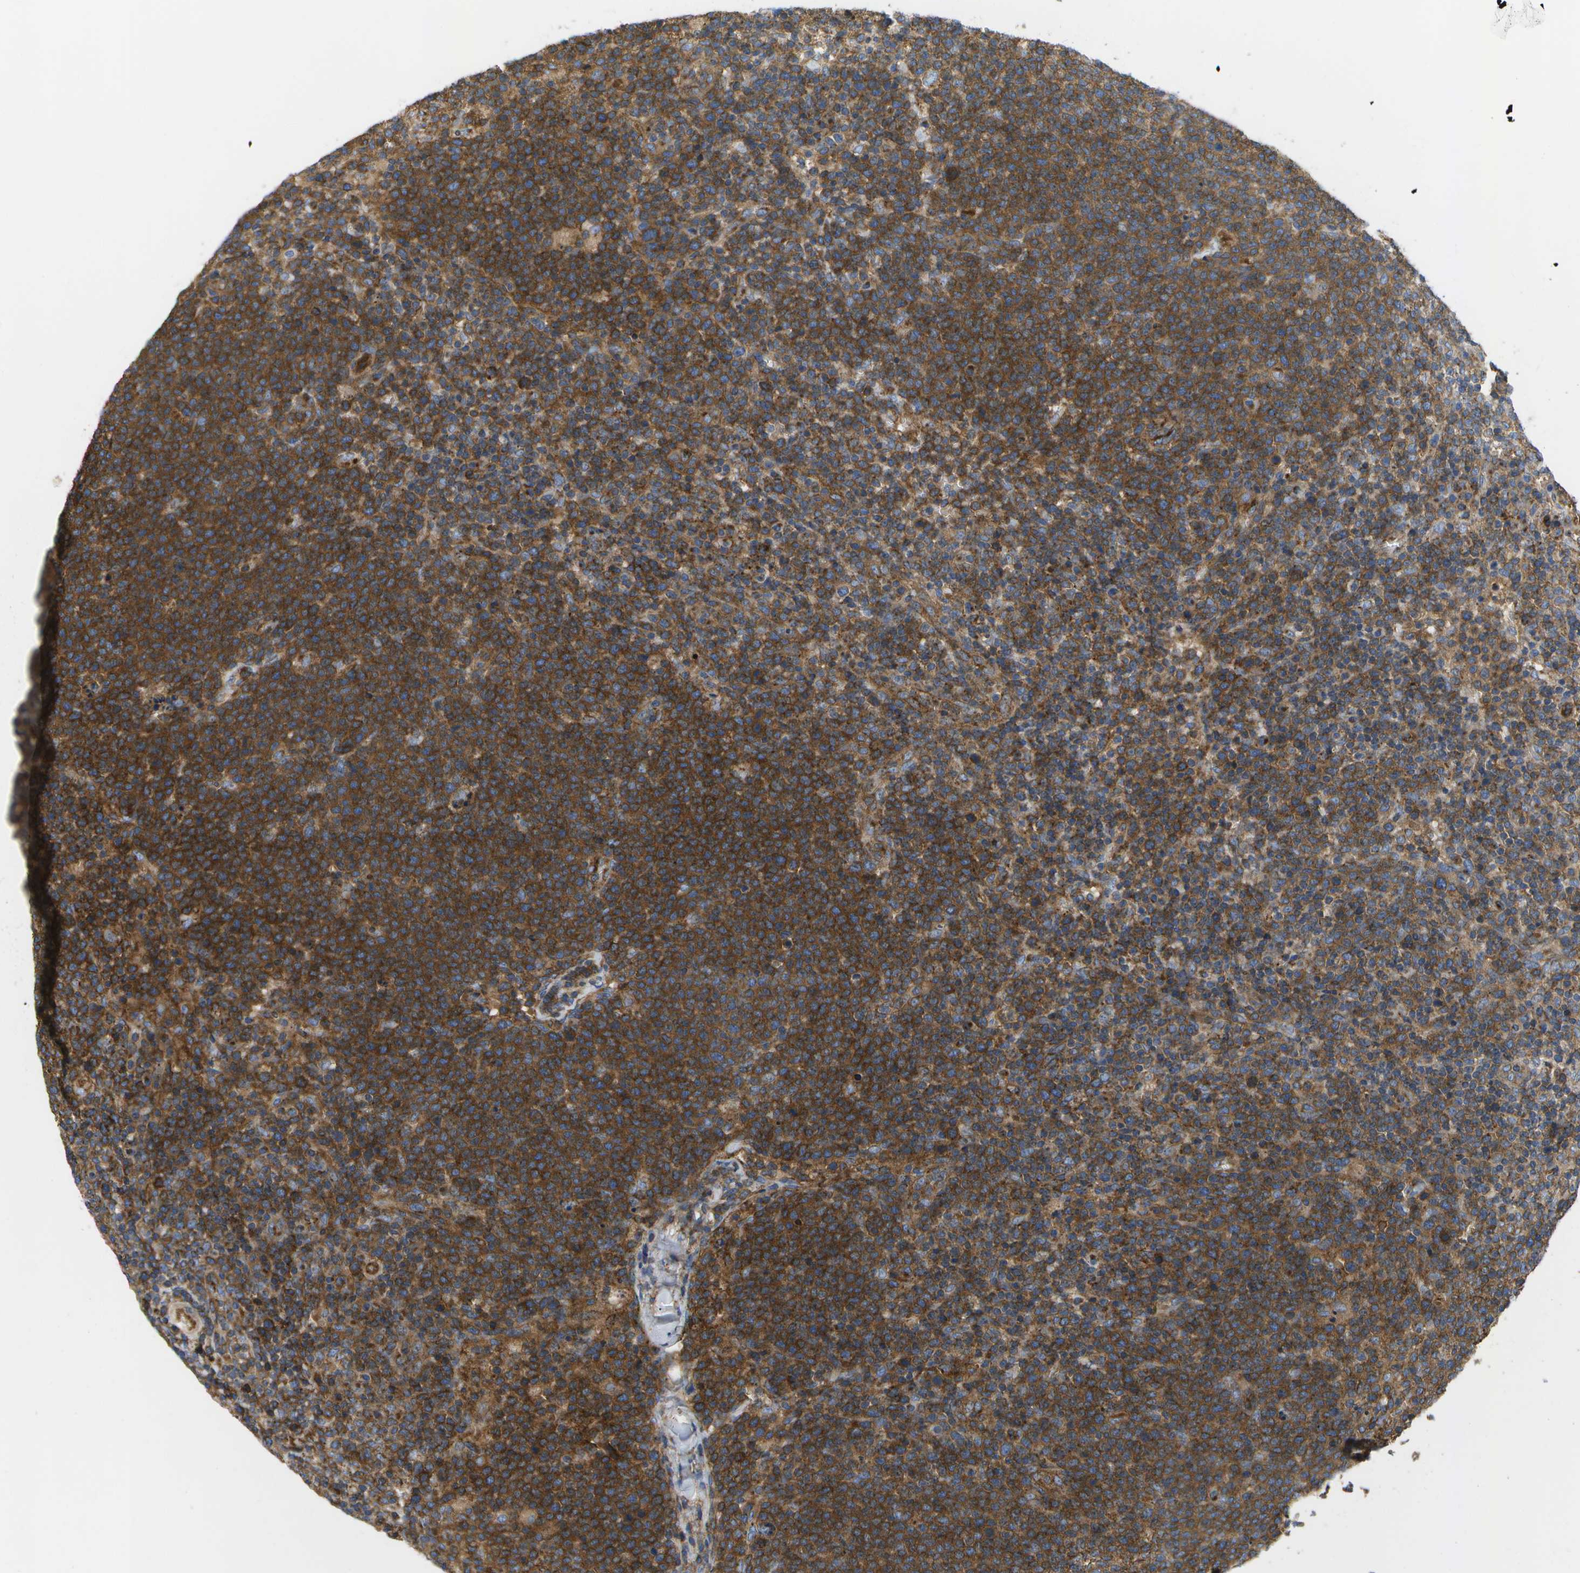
{"staining": {"intensity": "strong", "quantity": ">75%", "location": "cytoplasmic/membranous"}, "tissue": "lymphoma", "cell_type": "Tumor cells", "image_type": "cancer", "snomed": [{"axis": "morphology", "description": "Malignant lymphoma, non-Hodgkin's type, High grade"}, {"axis": "topography", "description": "Lymph node"}], "caption": "A histopathology image of human lymphoma stained for a protein exhibits strong cytoplasmic/membranous brown staining in tumor cells.", "gene": "BST2", "patient": {"sex": "male", "age": 61}}